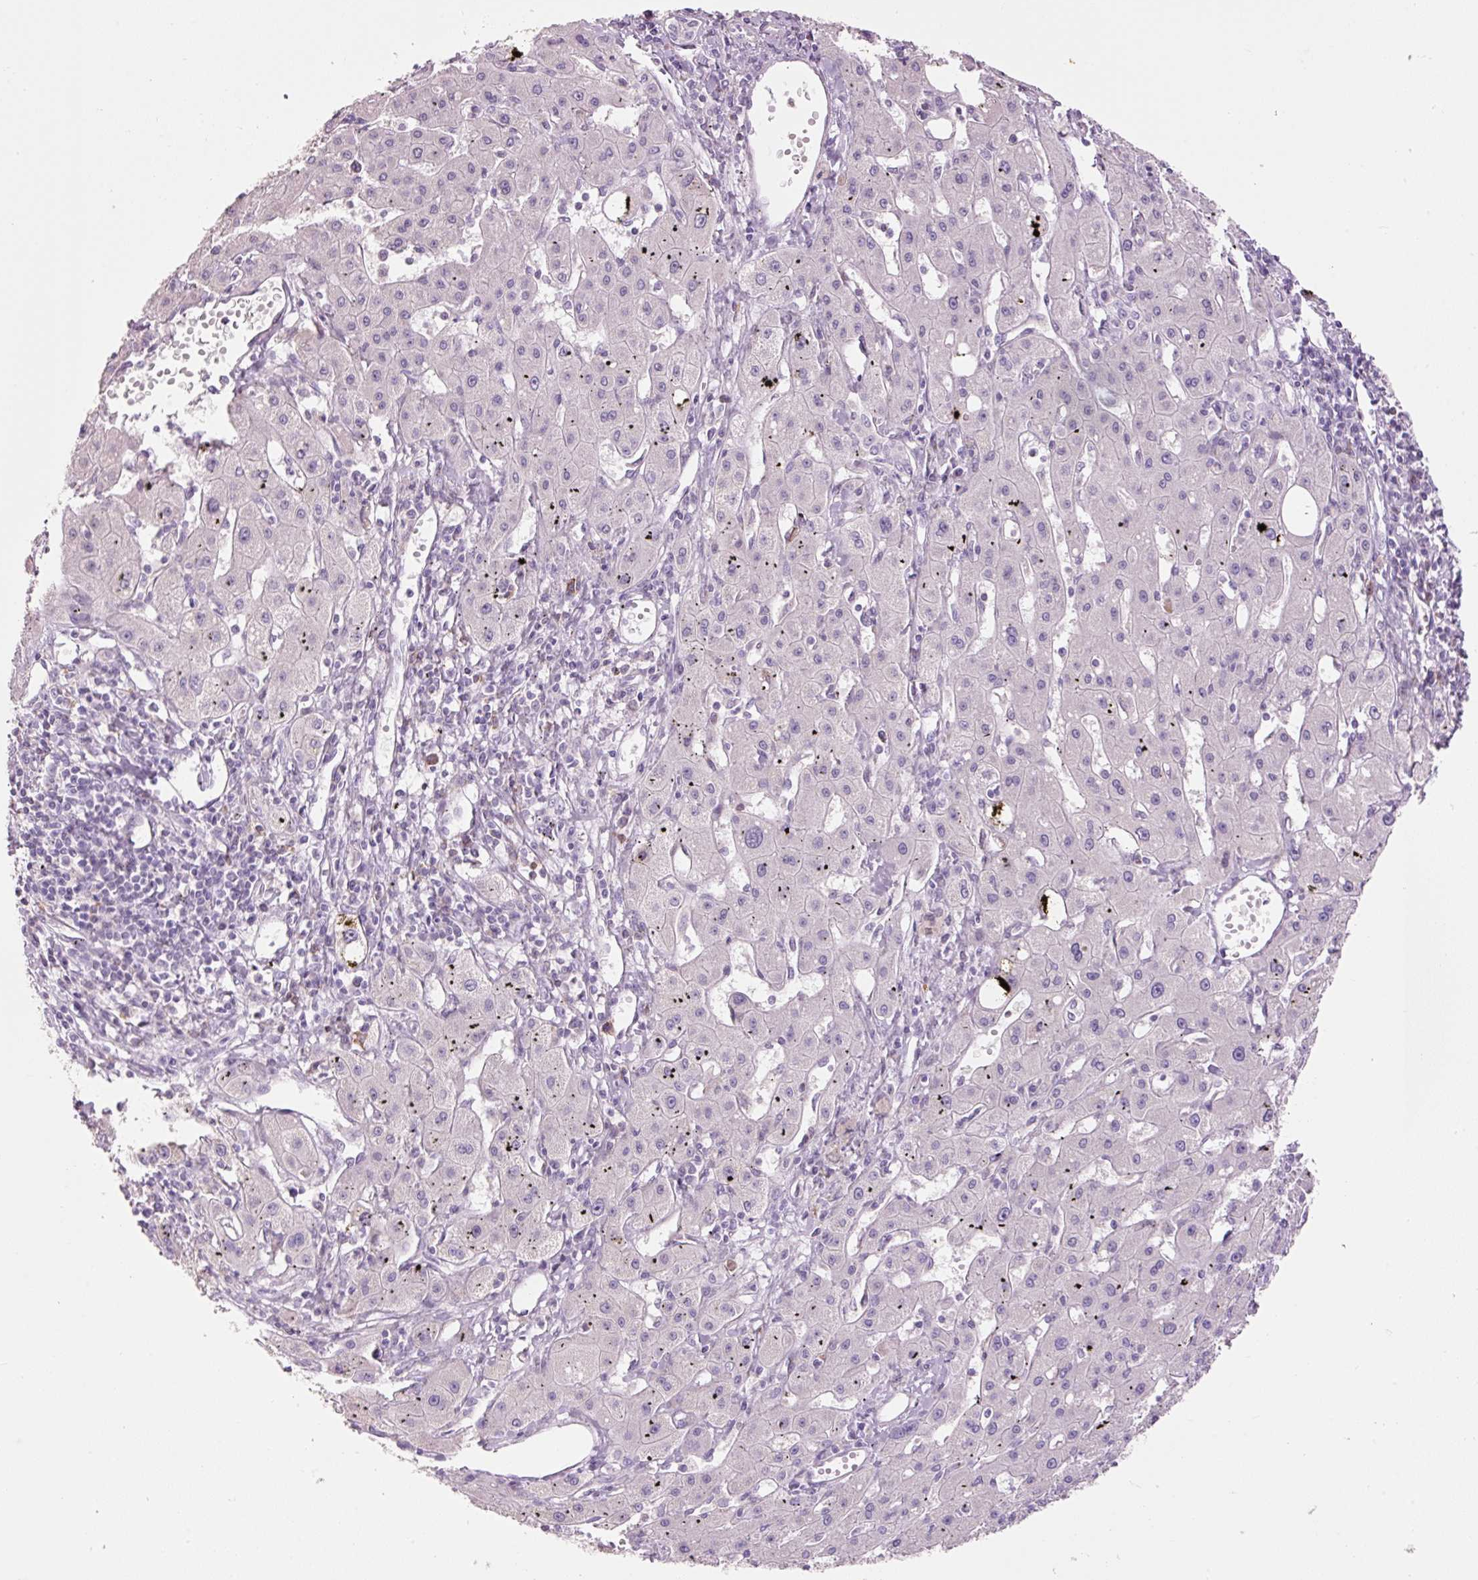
{"staining": {"intensity": "negative", "quantity": "none", "location": "none"}, "tissue": "liver cancer", "cell_type": "Tumor cells", "image_type": "cancer", "snomed": [{"axis": "morphology", "description": "Carcinoma, Hepatocellular, NOS"}, {"axis": "topography", "description": "Liver"}], "caption": "Immunohistochemistry histopathology image of neoplastic tissue: human liver hepatocellular carcinoma stained with DAB (3,3'-diaminobenzidine) shows no significant protein positivity in tumor cells.", "gene": "HAX1", "patient": {"sex": "male", "age": 72}}